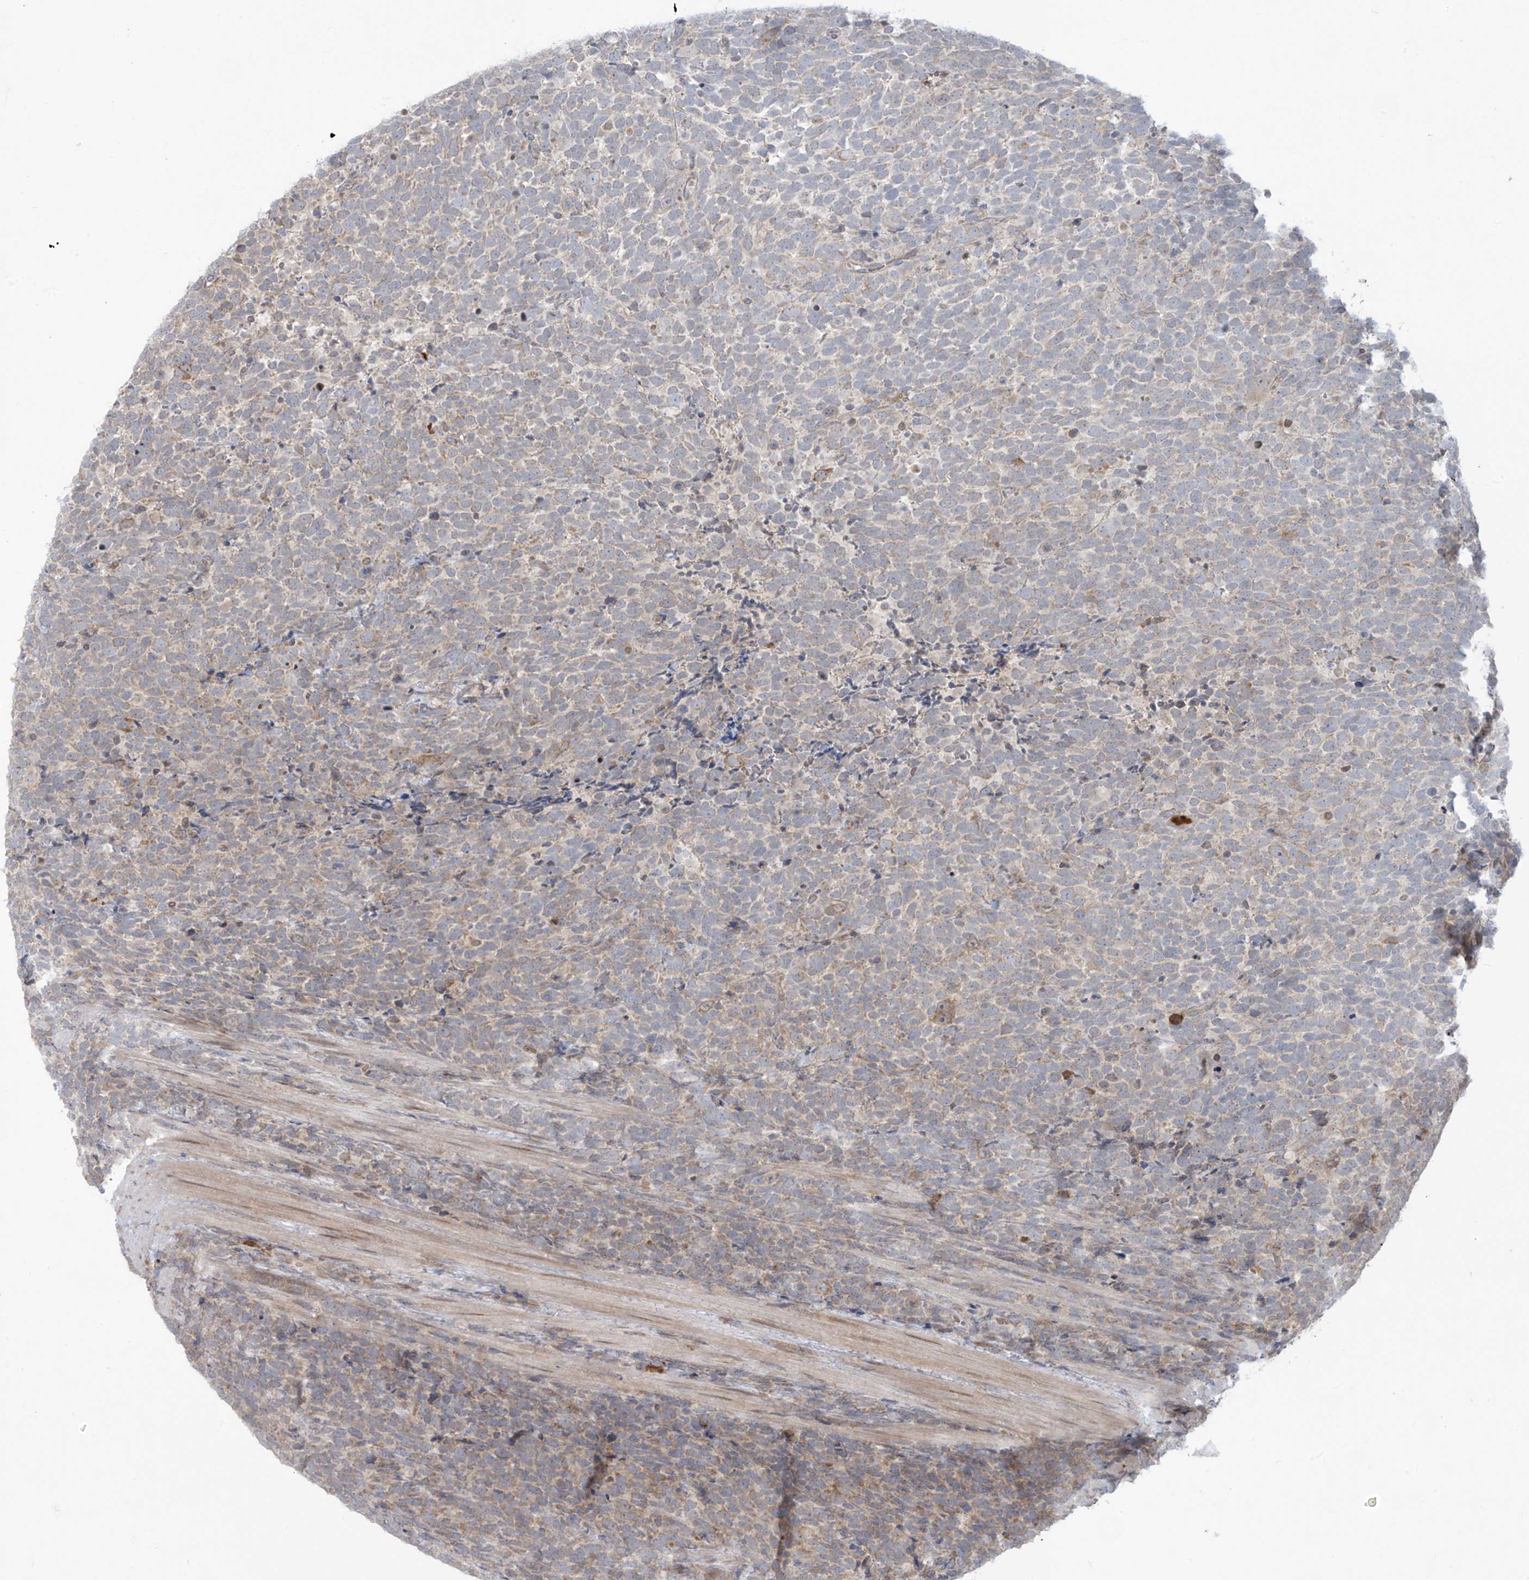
{"staining": {"intensity": "weak", "quantity": "25%-75%", "location": "cytoplasmic/membranous"}, "tissue": "urothelial cancer", "cell_type": "Tumor cells", "image_type": "cancer", "snomed": [{"axis": "morphology", "description": "Urothelial carcinoma, High grade"}, {"axis": "topography", "description": "Urinary bladder"}], "caption": "Urothelial cancer stained with a protein marker demonstrates weak staining in tumor cells.", "gene": "PPAT", "patient": {"sex": "female", "age": 82}}